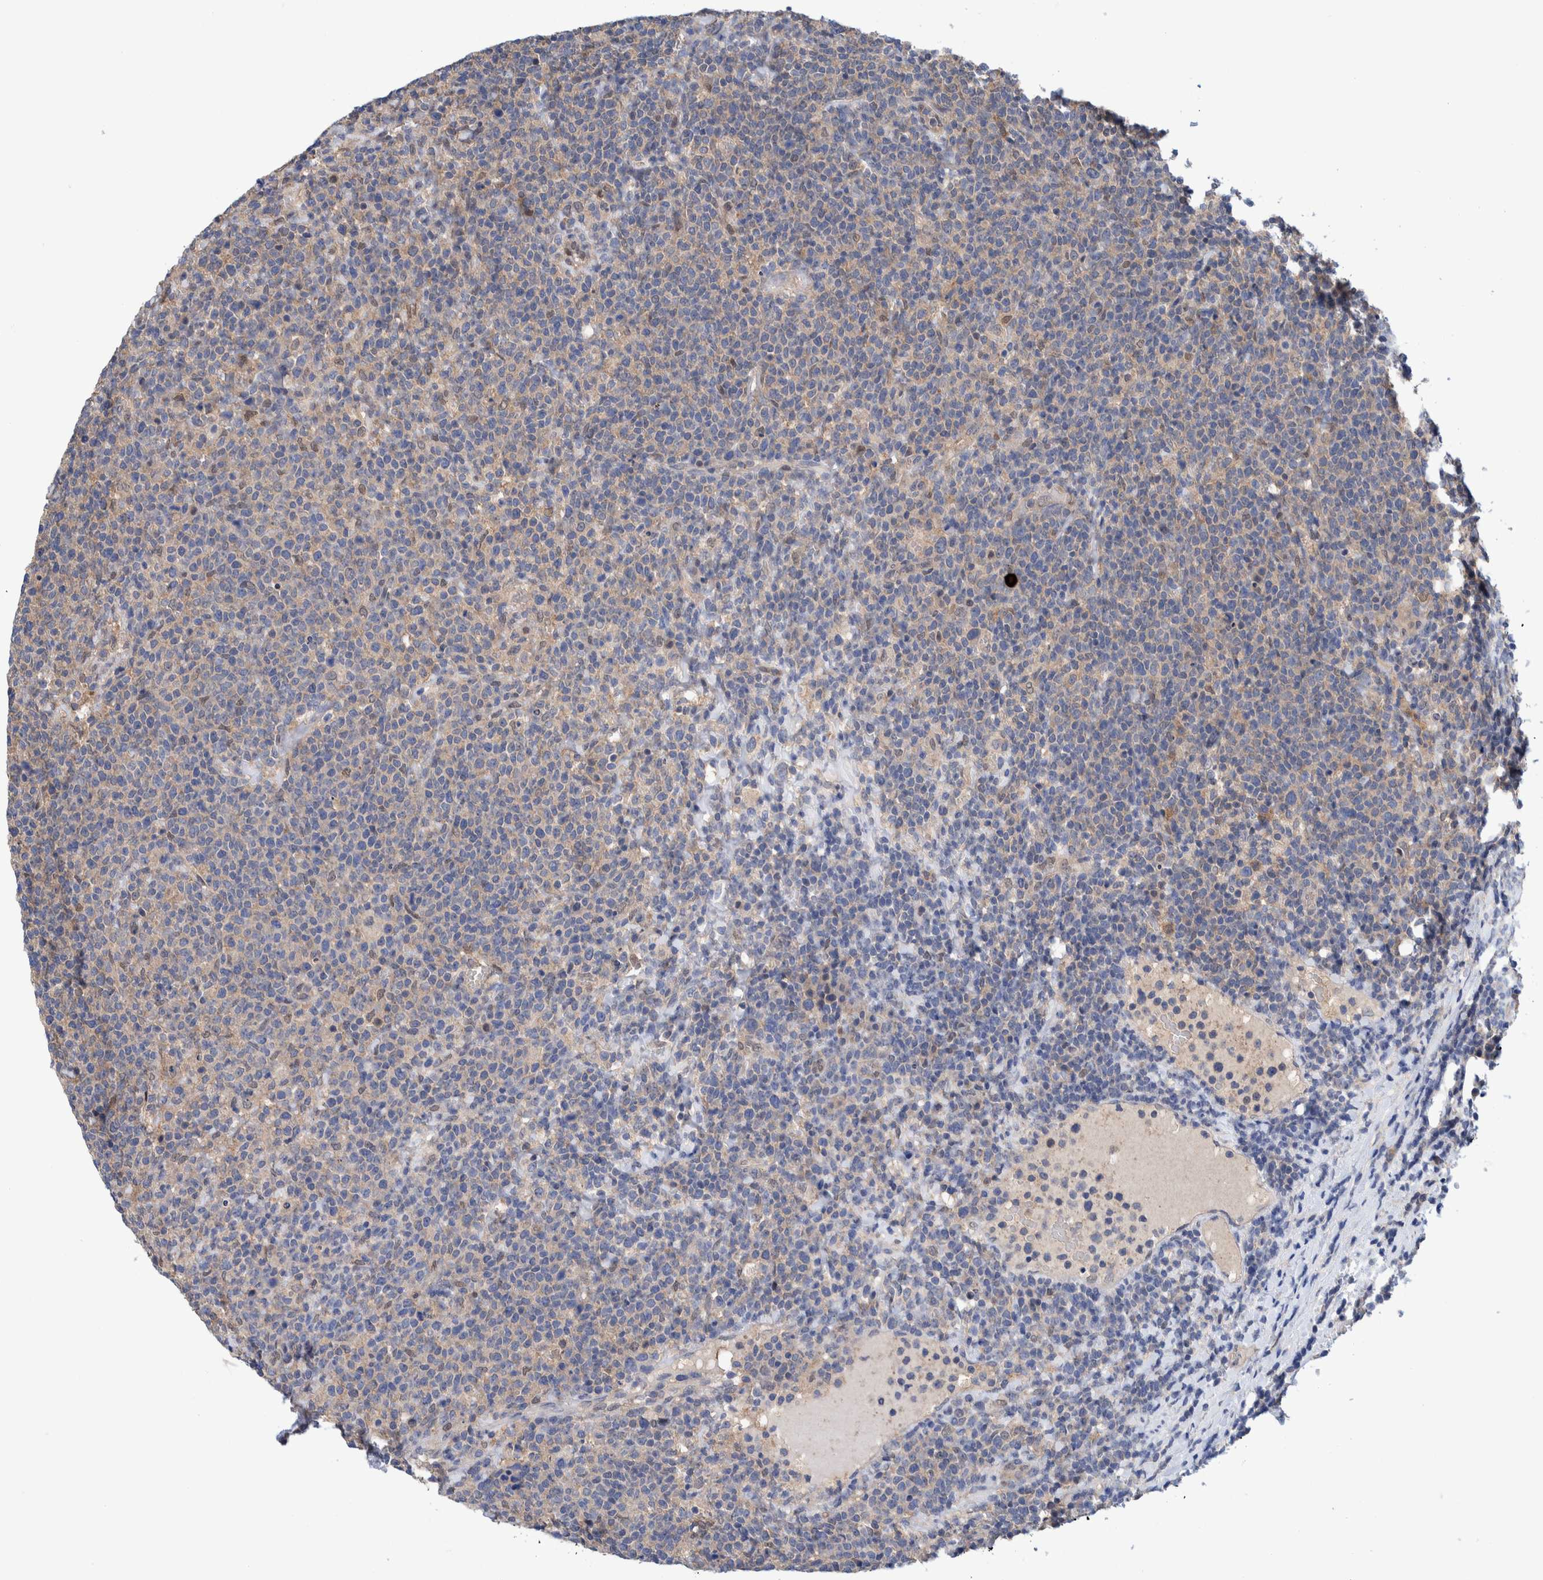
{"staining": {"intensity": "weak", "quantity": "<25%", "location": "cytoplasmic/membranous"}, "tissue": "lymphoma", "cell_type": "Tumor cells", "image_type": "cancer", "snomed": [{"axis": "morphology", "description": "Malignant lymphoma, non-Hodgkin's type, High grade"}, {"axis": "topography", "description": "Lymph node"}], "caption": "Human high-grade malignant lymphoma, non-Hodgkin's type stained for a protein using IHC reveals no staining in tumor cells.", "gene": "PFAS", "patient": {"sex": "male", "age": 61}}